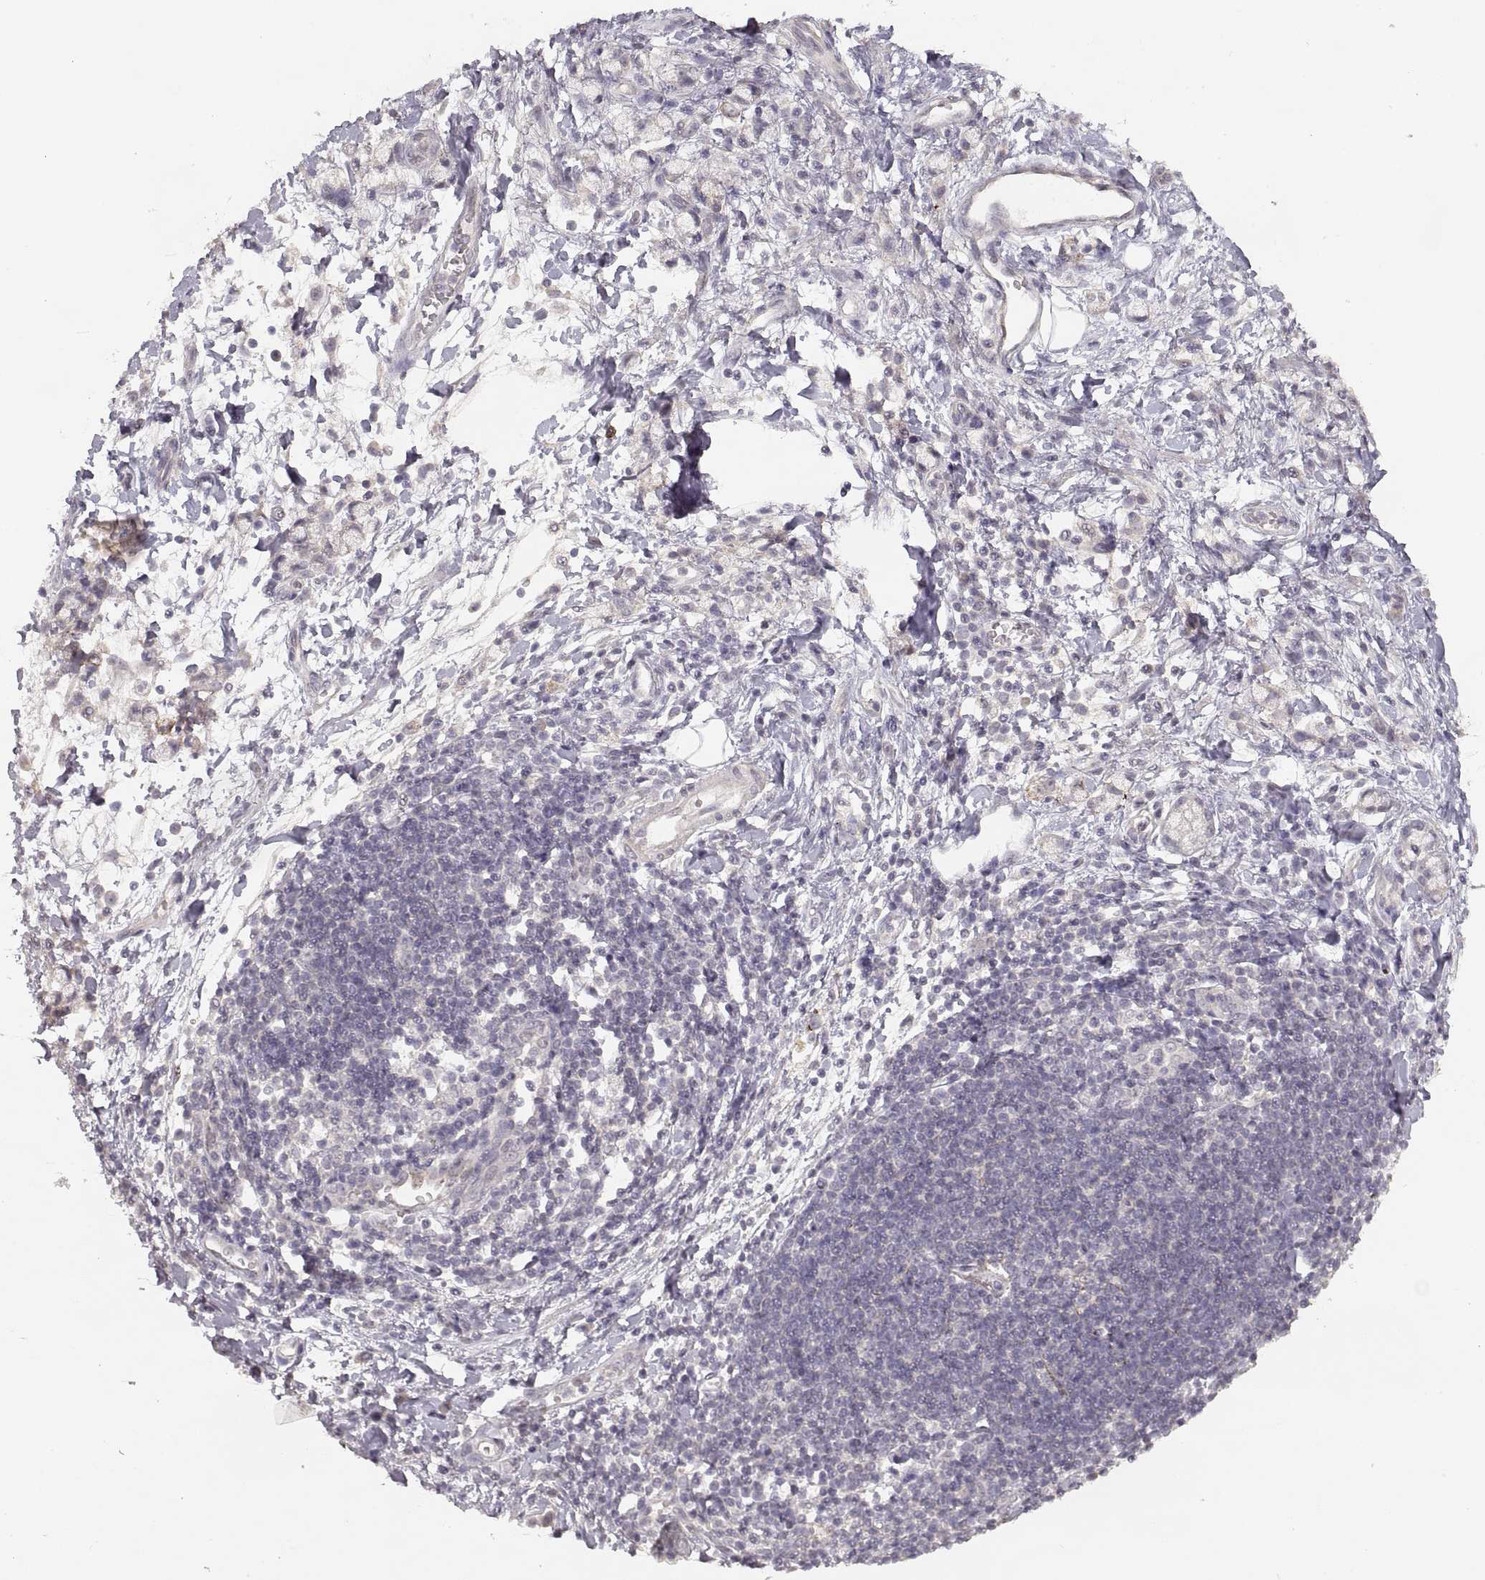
{"staining": {"intensity": "negative", "quantity": "none", "location": "none"}, "tissue": "stomach cancer", "cell_type": "Tumor cells", "image_type": "cancer", "snomed": [{"axis": "morphology", "description": "Adenocarcinoma, NOS"}, {"axis": "topography", "description": "Stomach"}], "caption": "High power microscopy micrograph of an immunohistochemistry micrograph of stomach cancer (adenocarcinoma), revealing no significant positivity in tumor cells. (Brightfield microscopy of DAB (3,3'-diaminobenzidine) immunohistochemistry (IHC) at high magnification).", "gene": "LAMC2", "patient": {"sex": "male", "age": 58}}